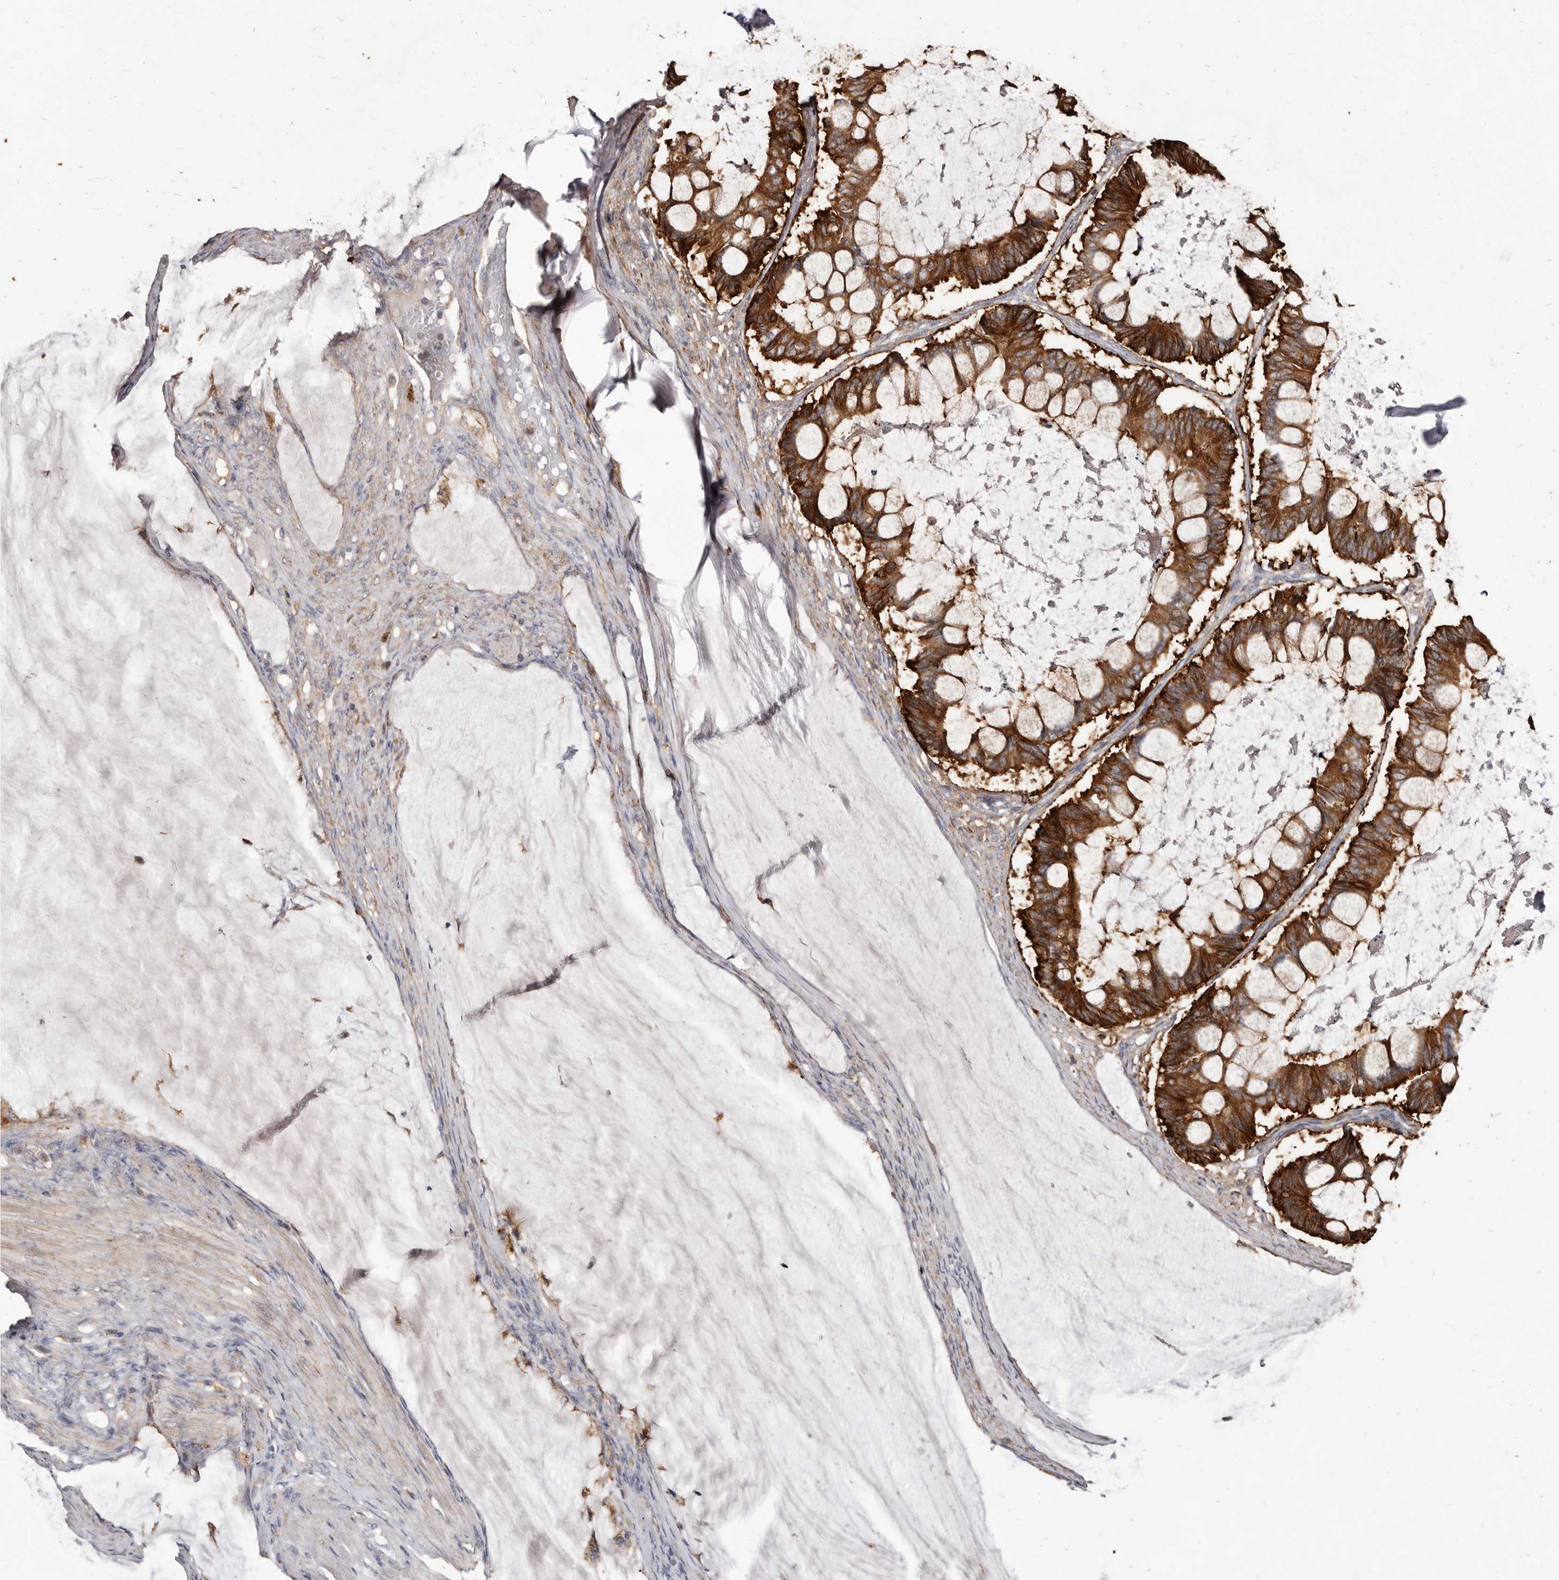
{"staining": {"intensity": "strong", "quantity": ">75%", "location": "cytoplasmic/membranous"}, "tissue": "ovarian cancer", "cell_type": "Tumor cells", "image_type": "cancer", "snomed": [{"axis": "morphology", "description": "Cystadenocarcinoma, mucinous, NOS"}, {"axis": "topography", "description": "Ovary"}], "caption": "A micrograph showing strong cytoplasmic/membranous staining in approximately >75% of tumor cells in ovarian cancer (mucinous cystadenocarcinoma), as visualized by brown immunohistochemical staining.", "gene": "TPD52", "patient": {"sex": "female", "age": 61}}